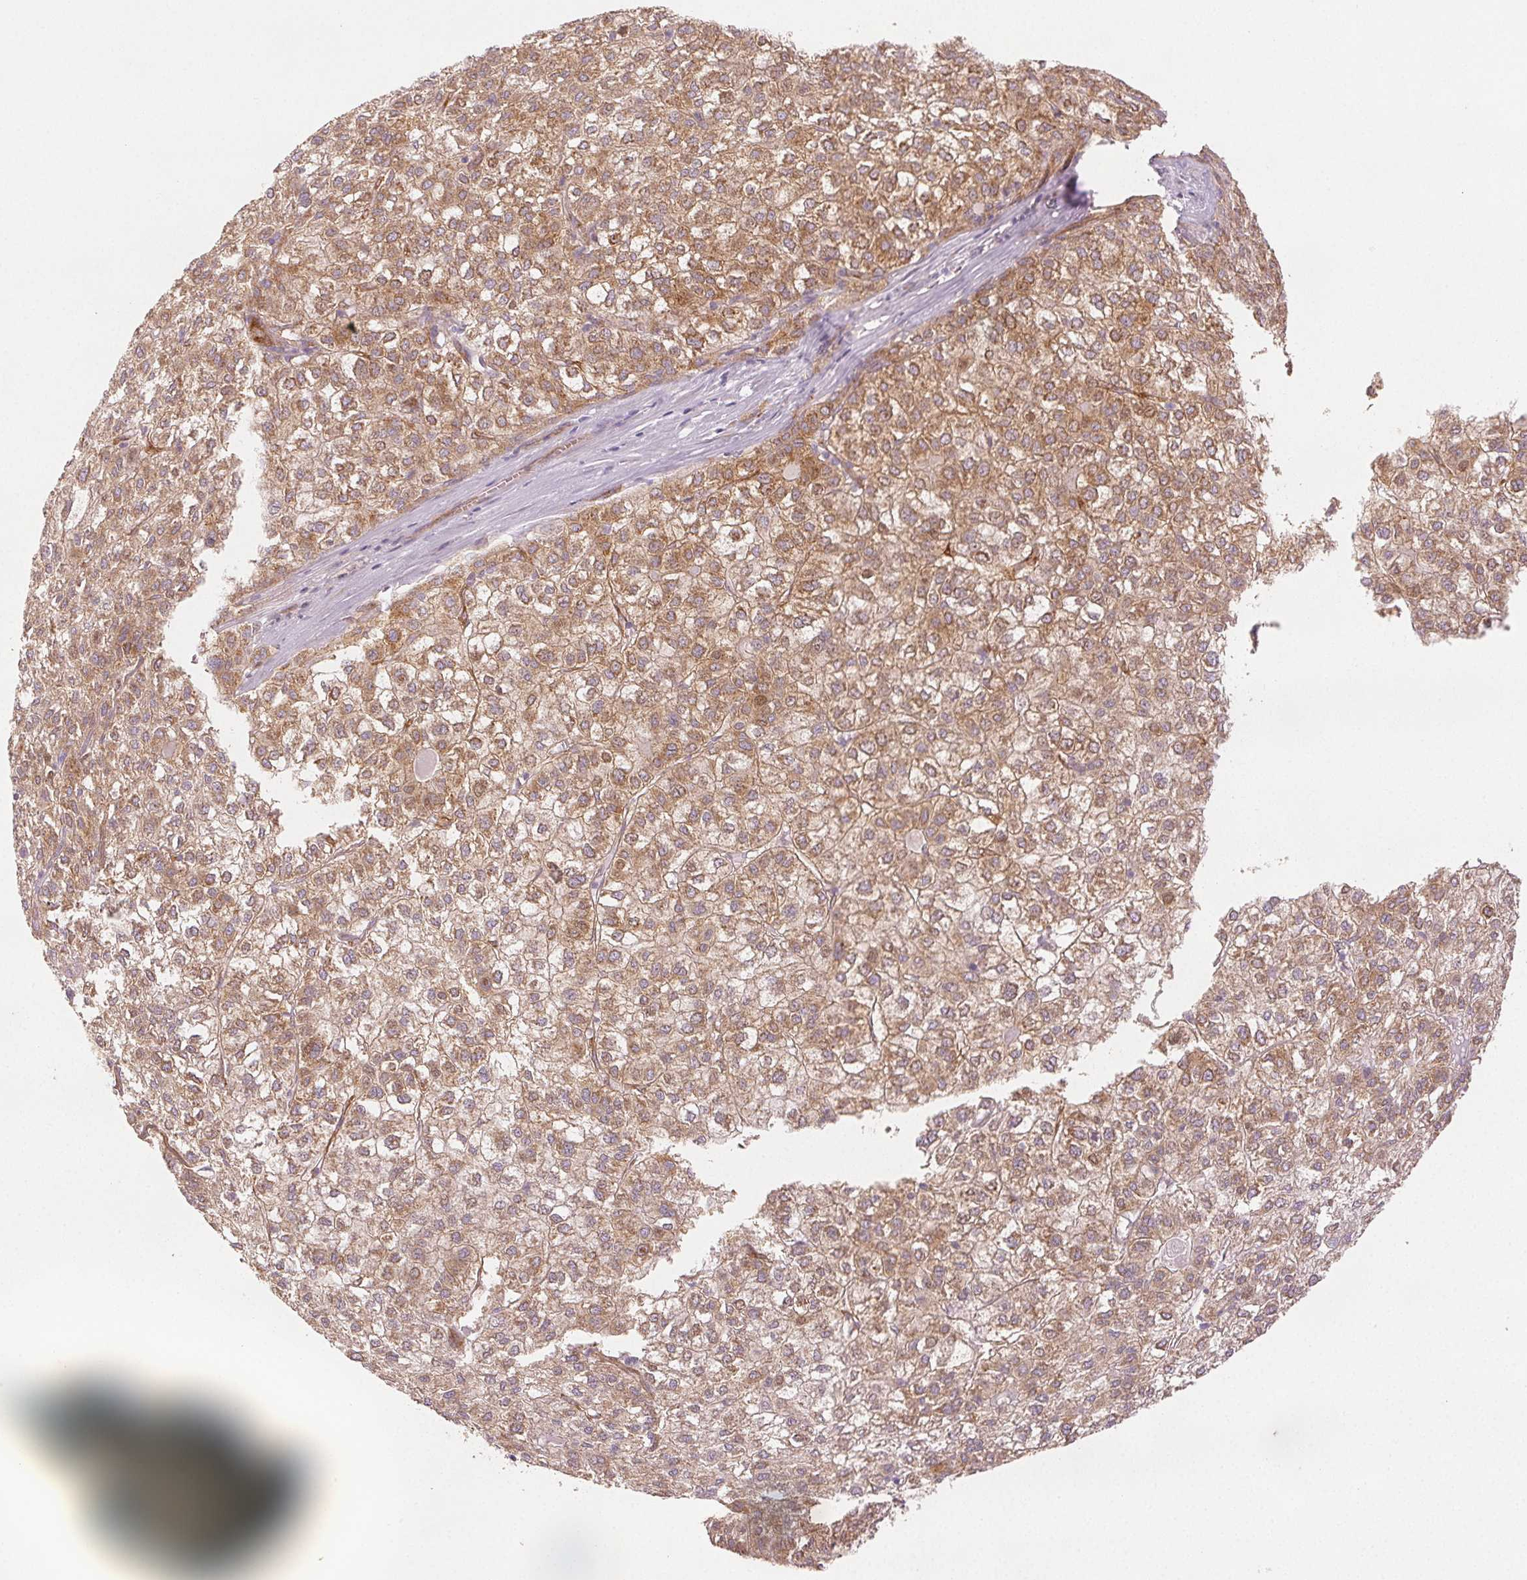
{"staining": {"intensity": "moderate", "quantity": ">75%", "location": "cytoplasmic/membranous"}, "tissue": "liver cancer", "cell_type": "Tumor cells", "image_type": "cancer", "snomed": [{"axis": "morphology", "description": "Carcinoma, Hepatocellular, NOS"}, {"axis": "topography", "description": "Liver"}], "caption": "Human liver cancer (hepatocellular carcinoma) stained with a protein marker demonstrates moderate staining in tumor cells.", "gene": "DIAPH2", "patient": {"sex": "female", "age": 43}}